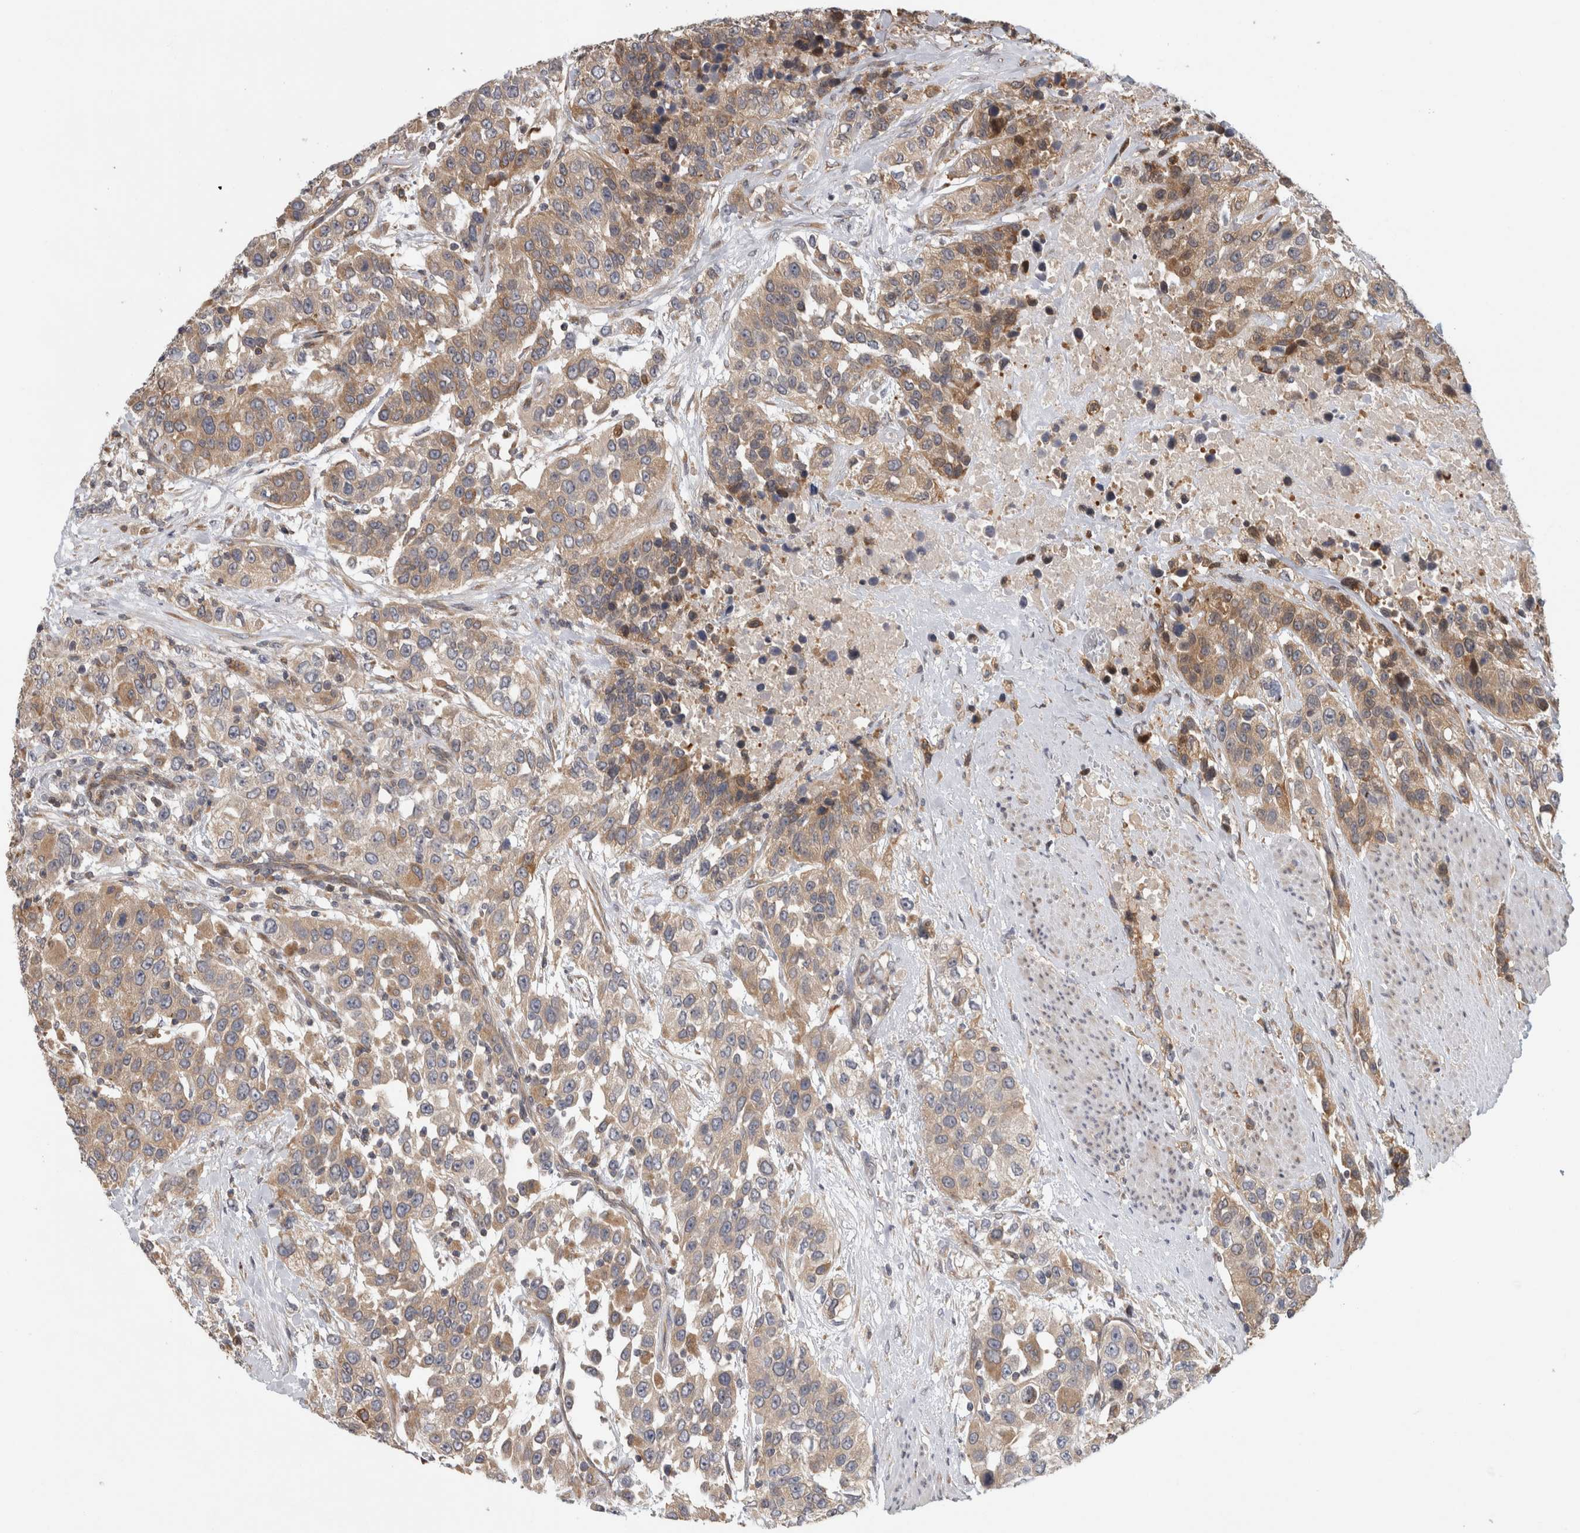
{"staining": {"intensity": "weak", "quantity": ">75%", "location": "cytoplasmic/membranous"}, "tissue": "urothelial cancer", "cell_type": "Tumor cells", "image_type": "cancer", "snomed": [{"axis": "morphology", "description": "Urothelial carcinoma, High grade"}, {"axis": "topography", "description": "Urinary bladder"}], "caption": "A brown stain highlights weak cytoplasmic/membranous staining of a protein in high-grade urothelial carcinoma tumor cells. The protein of interest is shown in brown color, while the nuclei are stained blue.", "gene": "PARP6", "patient": {"sex": "female", "age": 80}}